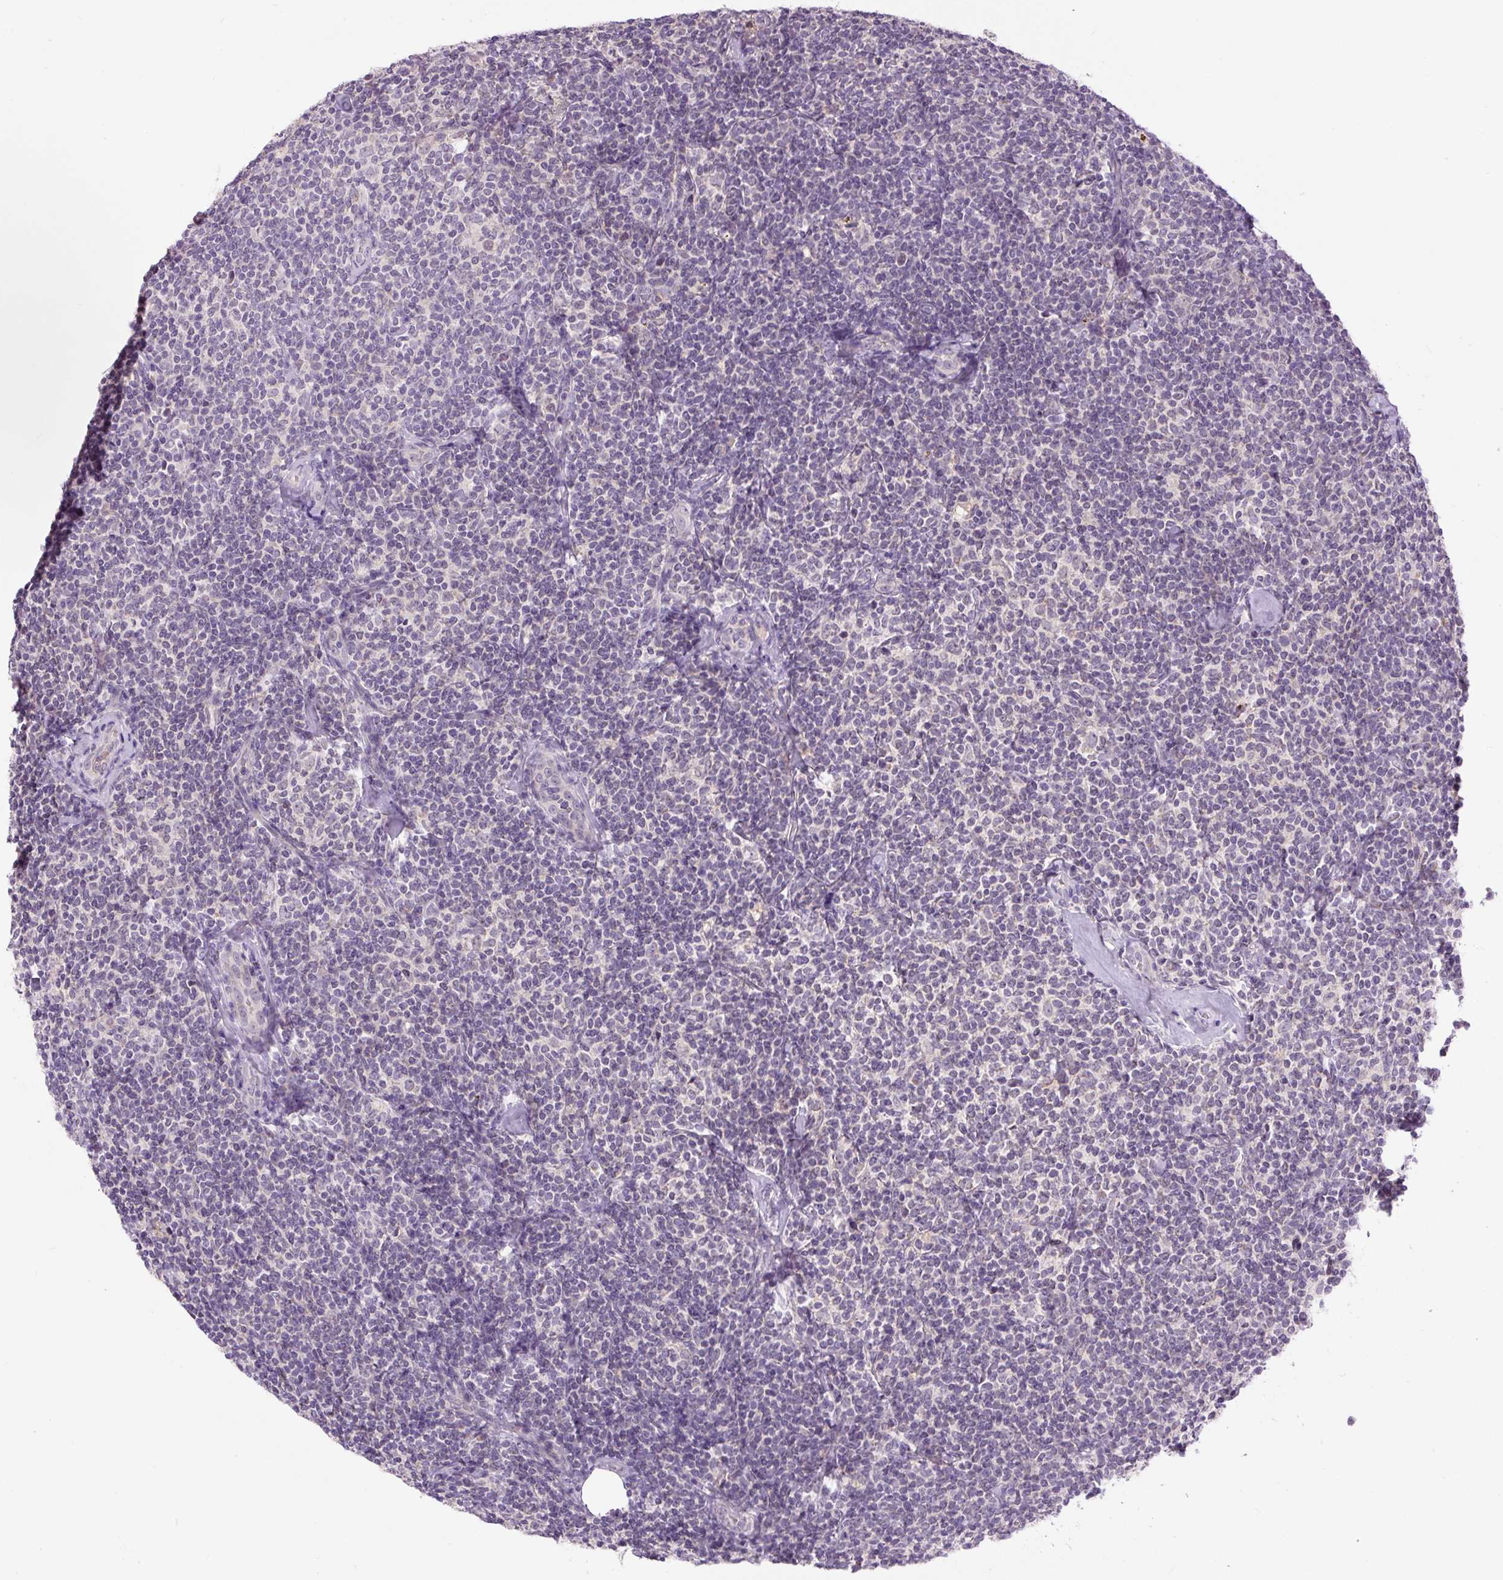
{"staining": {"intensity": "negative", "quantity": "none", "location": "none"}, "tissue": "lymphoma", "cell_type": "Tumor cells", "image_type": "cancer", "snomed": [{"axis": "morphology", "description": "Malignant lymphoma, non-Hodgkin's type, Low grade"}, {"axis": "topography", "description": "Lymph node"}], "caption": "A high-resolution image shows immunohistochemistry (IHC) staining of malignant lymphoma, non-Hodgkin's type (low-grade), which demonstrates no significant expression in tumor cells.", "gene": "FABP7", "patient": {"sex": "female", "age": 56}}